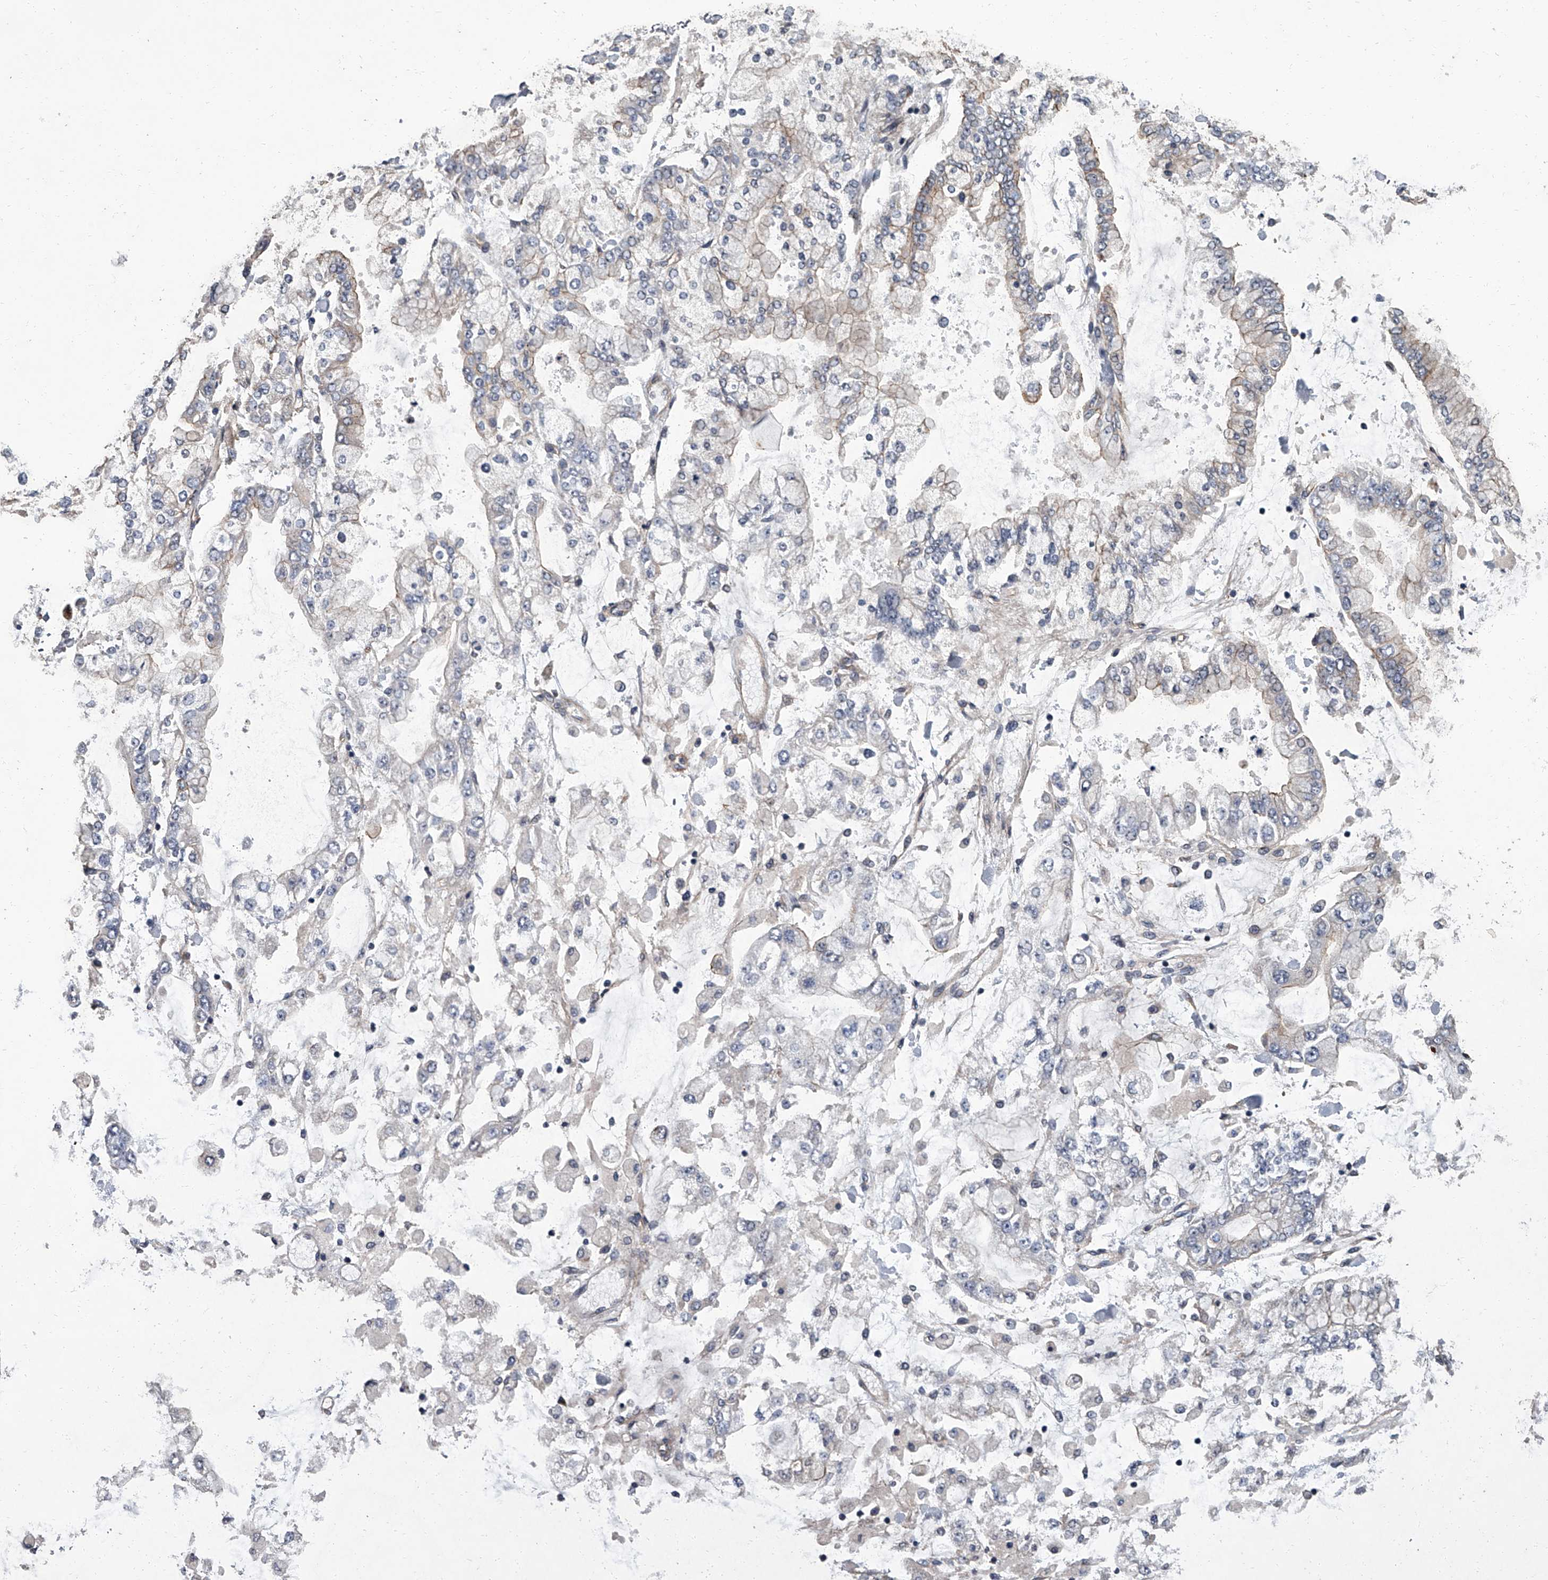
{"staining": {"intensity": "weak", "quantity": "<25%", "location": "cytoplasmic/membranous"}, "tissue": "stomach cancer", "cell_type": "Tumor cells", "image_type": "cancer", "snomed": [{"axis": "morphology", "description": "Normal tissue, NOS"}, {"axis": "morphology", "description": "Adenocarcinoma, NOS"}, {"axis": "topography", "description": "Stomach, upper"}, {"axis": "topography", "description": "Stomach"}], "caption": "A high-resolution micrograph shows immunohistochemistry (IHC) staining of stomach adenocarcinoma, which reveals no significant expression in tumor cells.", "gene": "SIRT4", "patient": {"sex": "male", "age": 76}}